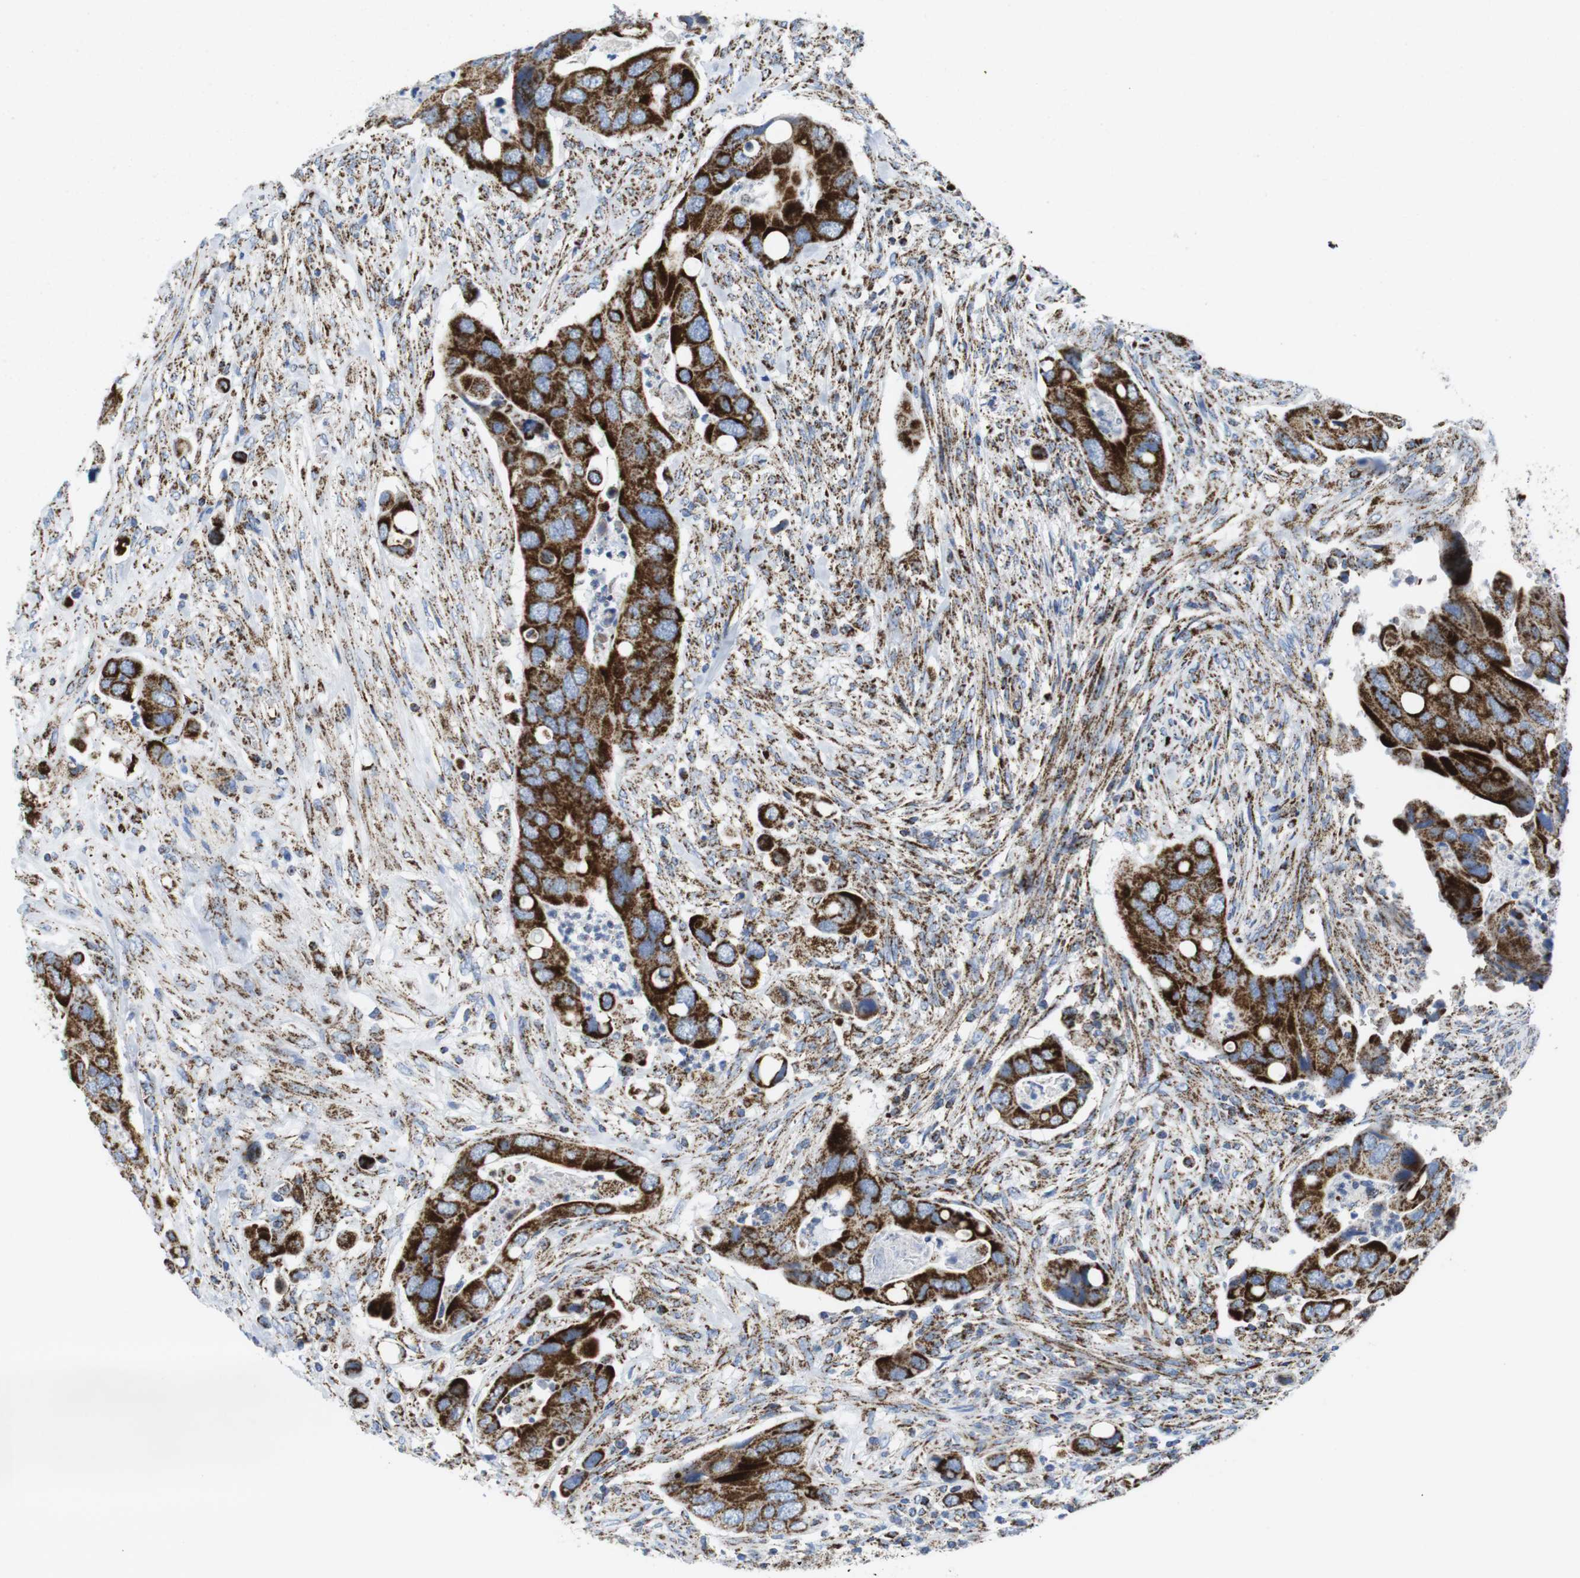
{"staining": {"intensity": "strong", "quantity": ">75%", "location": "cytoplasmic/membranous"}, "tissue": "colorectal cancer", "cell_type": "Tumor cells", "image_type": "cancer", "snomed": [{"axis": "morphology", "description": "Adenocarcinoma, NOS"}, {"axis": "topography", "description": "Rectum"}], "caption": "Protein analysis of adenocarcinoma (colorectal) tissue shows strong cytoplasmic/membranous staining in about >75% of tumor cells.", "gene": "ATP5PO", "patient": {"sex": "female", "age": 57}}